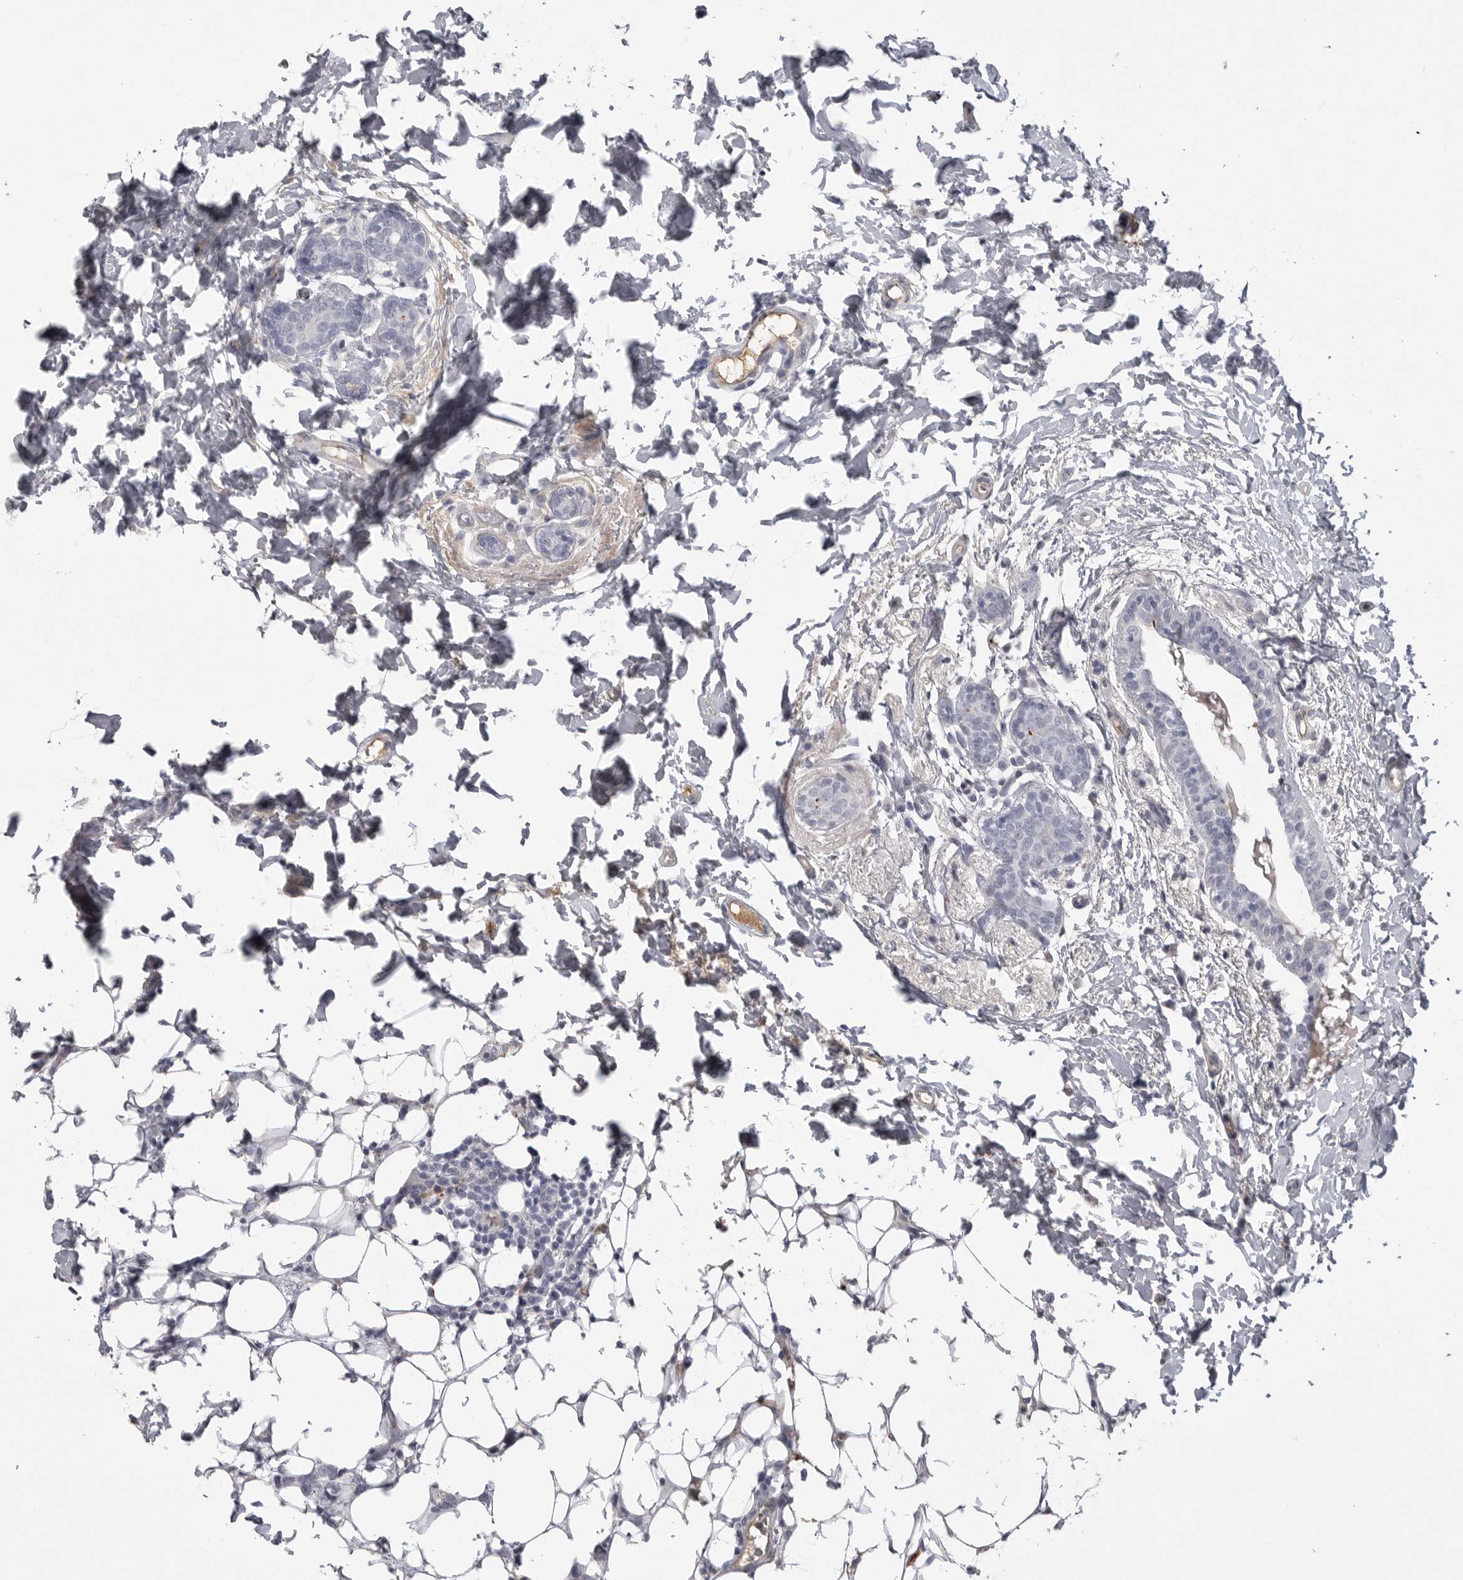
{"staining": {"intensity": "negative", "quantity": "none", "location": "none"}, "tissue": "breast cancer", "cell_type": "Tumor cells", "image_type": "cancer", "snomed": [{"axis": "morphology", "description": "Normal tissue, NOS"}, {"axis": "morphology", "description": "Lobular carcinoma"}, {"axis": "topography", "description": "Breast"}], "caption": "This is an immunohistochemistry image of human breast cancer (lobular carcinoma). There is no staining in tumor cells.", "gene": "SERPING1", "patient": {"sex": "female", "age": 47}}